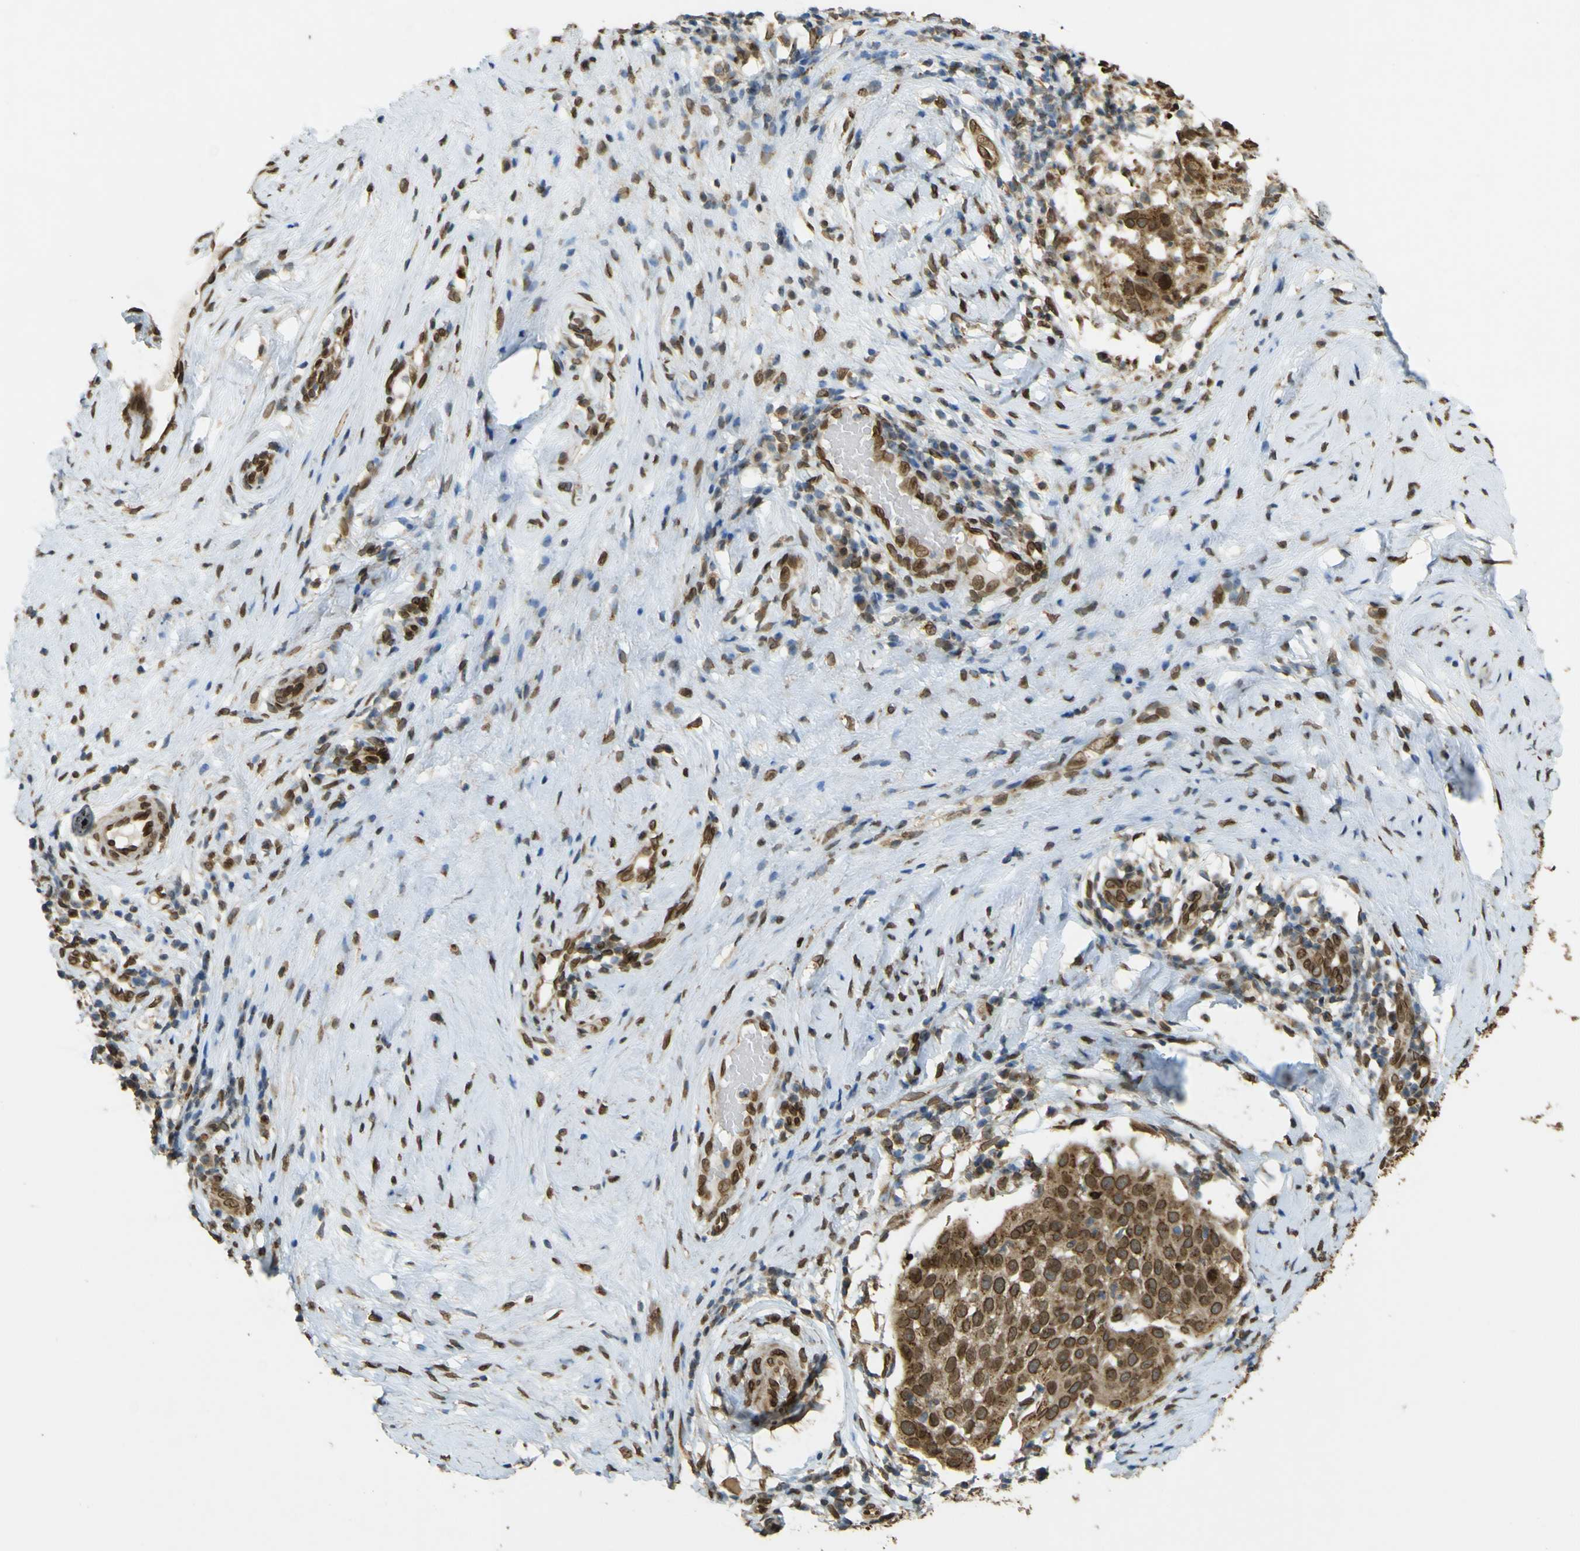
{"staining": {"intensity": "moderate", "quantity": ">75%", "location": "cytoplasmic/membranous,nuclear"}, "tissue": "cervical cancer", "cell_type": "Tumor cells", "image_type": "cancer", "snomed": [{"axis": "morphology", "description": "Squamous cell carcinoma, NOS"}, {"axis": "topography", "description": "Cervix"}], "caption": "This is an image of IHC staining of cervical squamous cell carcinoma, which shows moderate positivity in the cytoplasmic/membranous and nuclear of tumor cells.", "gene": "GALNT1", "patient": {"sex": "female", "age": 51}}